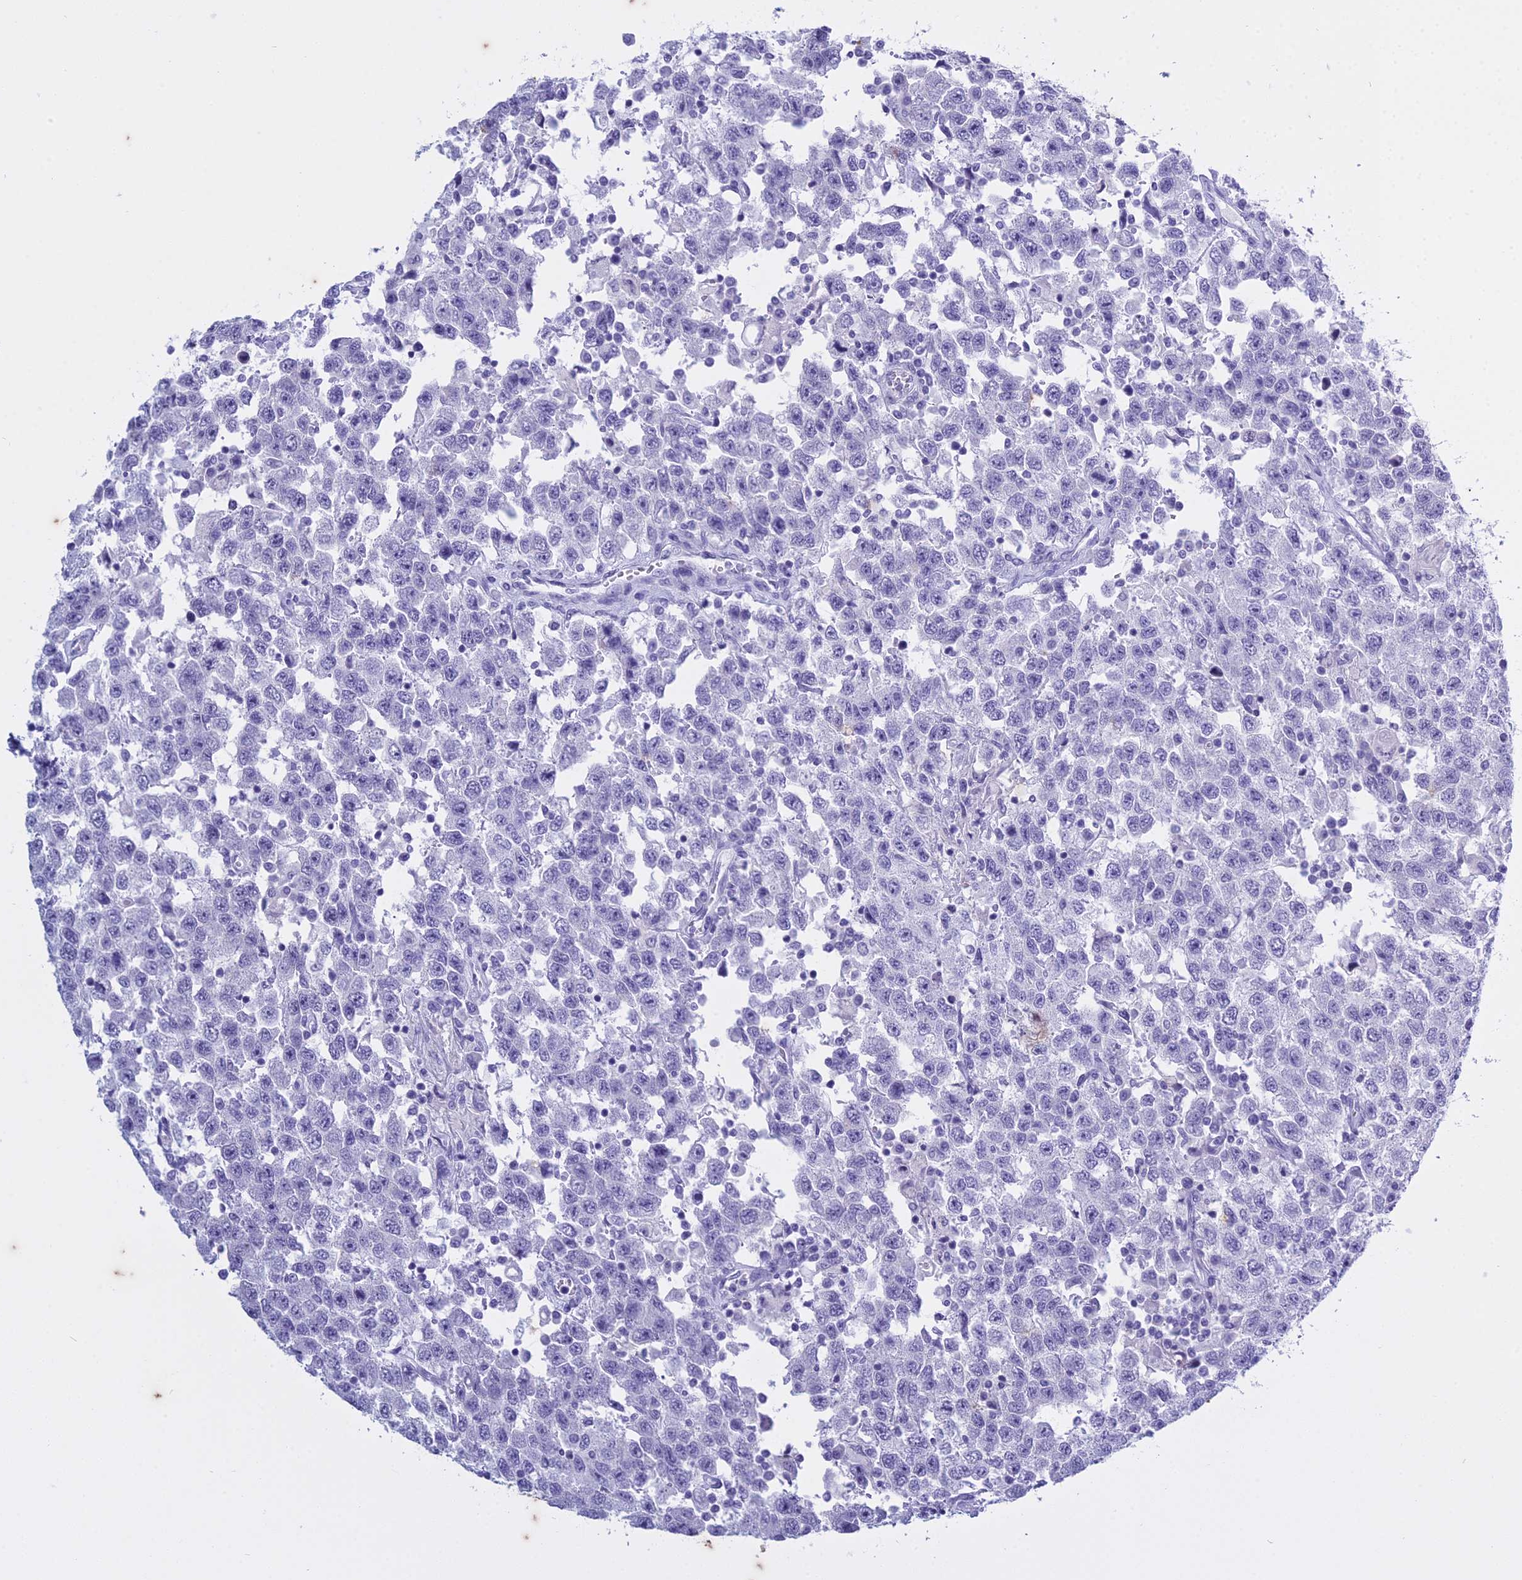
{"staining": {"intensity": "negative", "quantity": "none", "location": "none"}, "tissue": "testis cancer", "cell_type": "Tumor cells", "image_type": "cancer", "snomed": [{"axis": "morphology", "description": "Seminoma, NOS"}, {"axis": "topography", "description": "Testis"}], "caption": "DAB immunohistochemical staining of testis seminoma exhibits no significant expression in tumor cells.", "gene": "HMGB4", "patient": {"sex": "male", "age": 41}}